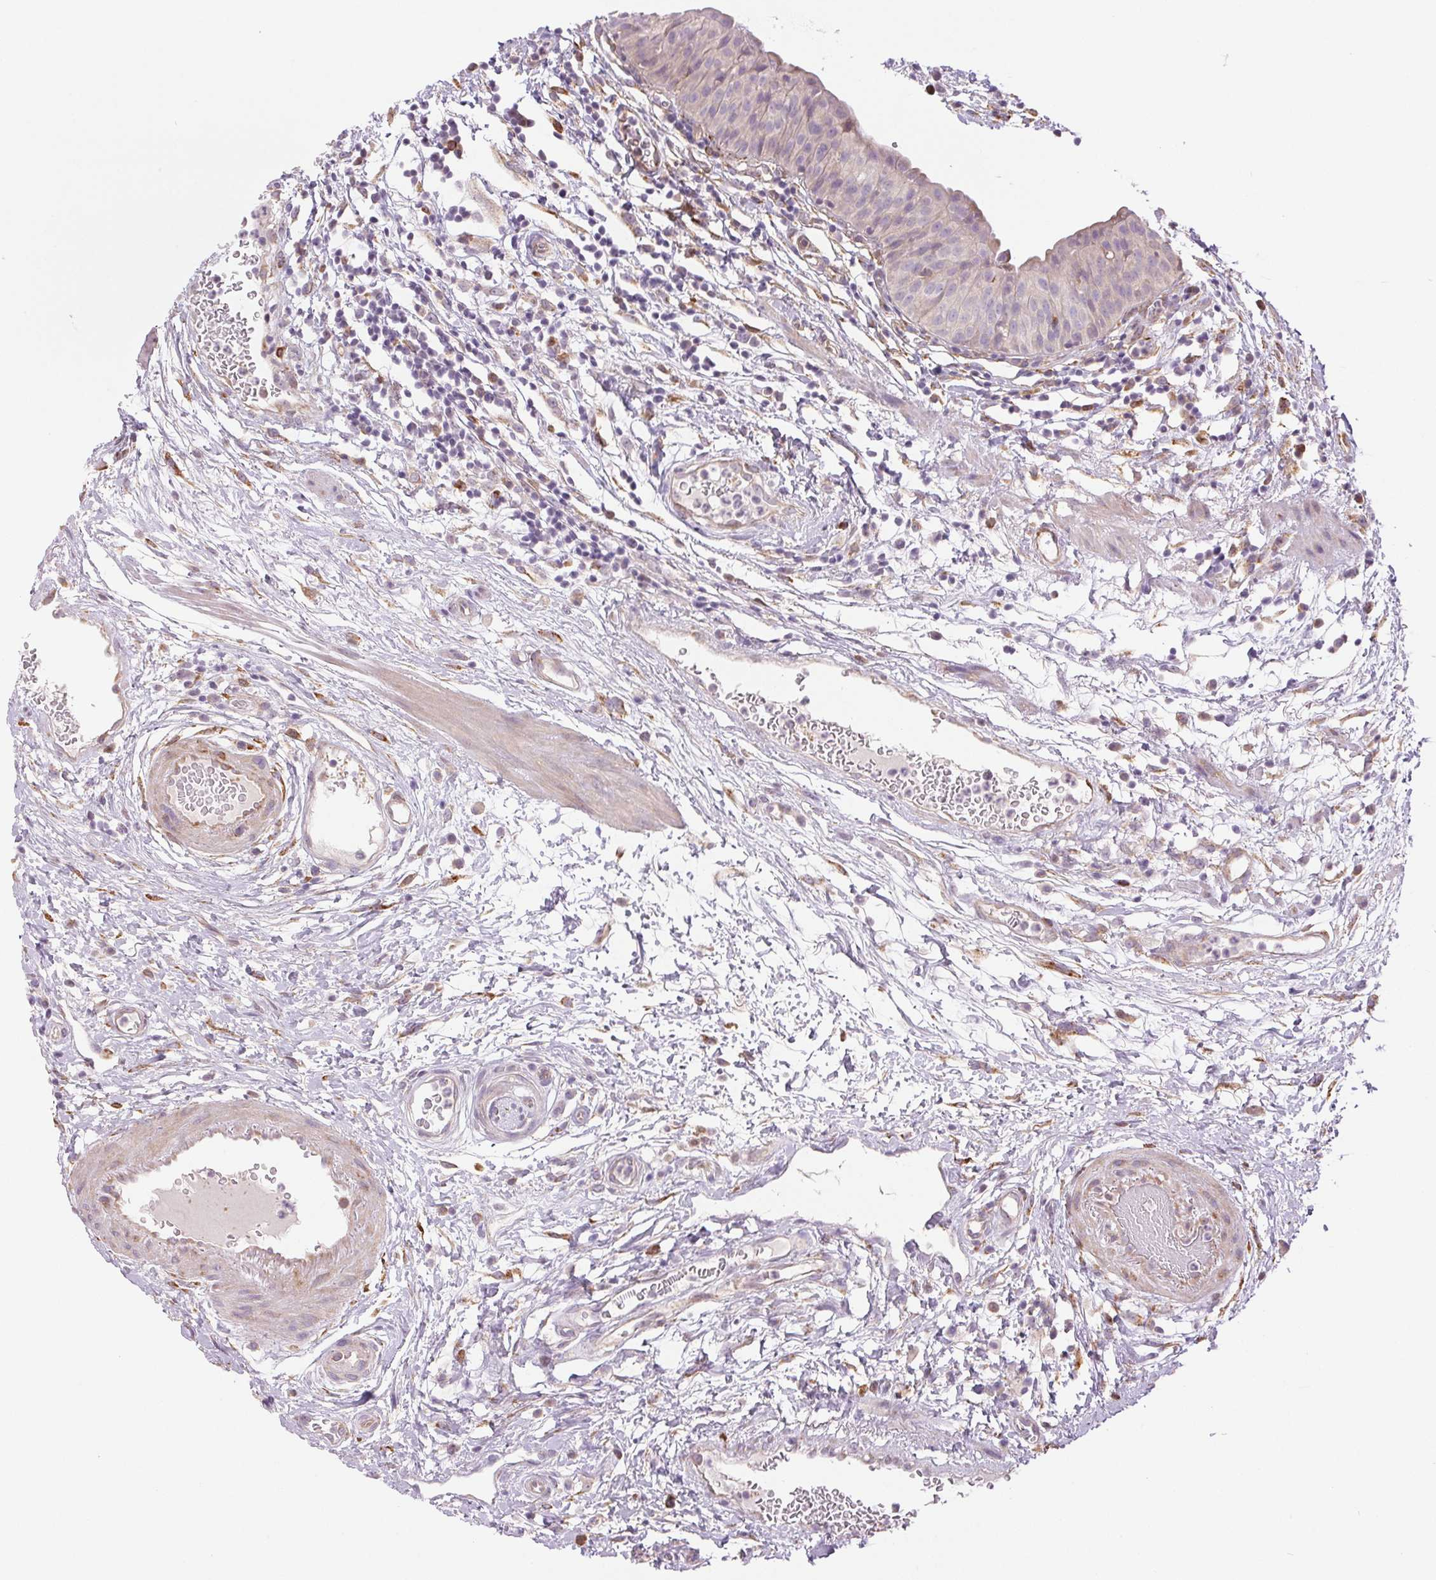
{"staining": {"intensity": "negative", "quantity": "none", "location": "none"}, "tissue": "urinary bladder", "cell_type": "Urothelial cells", "image_type": "normal", "snomed": [{"axis": "morphology", "description": "Normal tissue, NOS"}, {"axis": "morphology", "description": "Inflammation, NOS"}, {"axis": "topography", "description": "Urinary bladder"}], "caption": "Histopathology image shows no protein expression in urothelial cells of unremarkable urinary bladder.", "gene": "METTL17", "patient": {"sex": "male", "age": 57}}